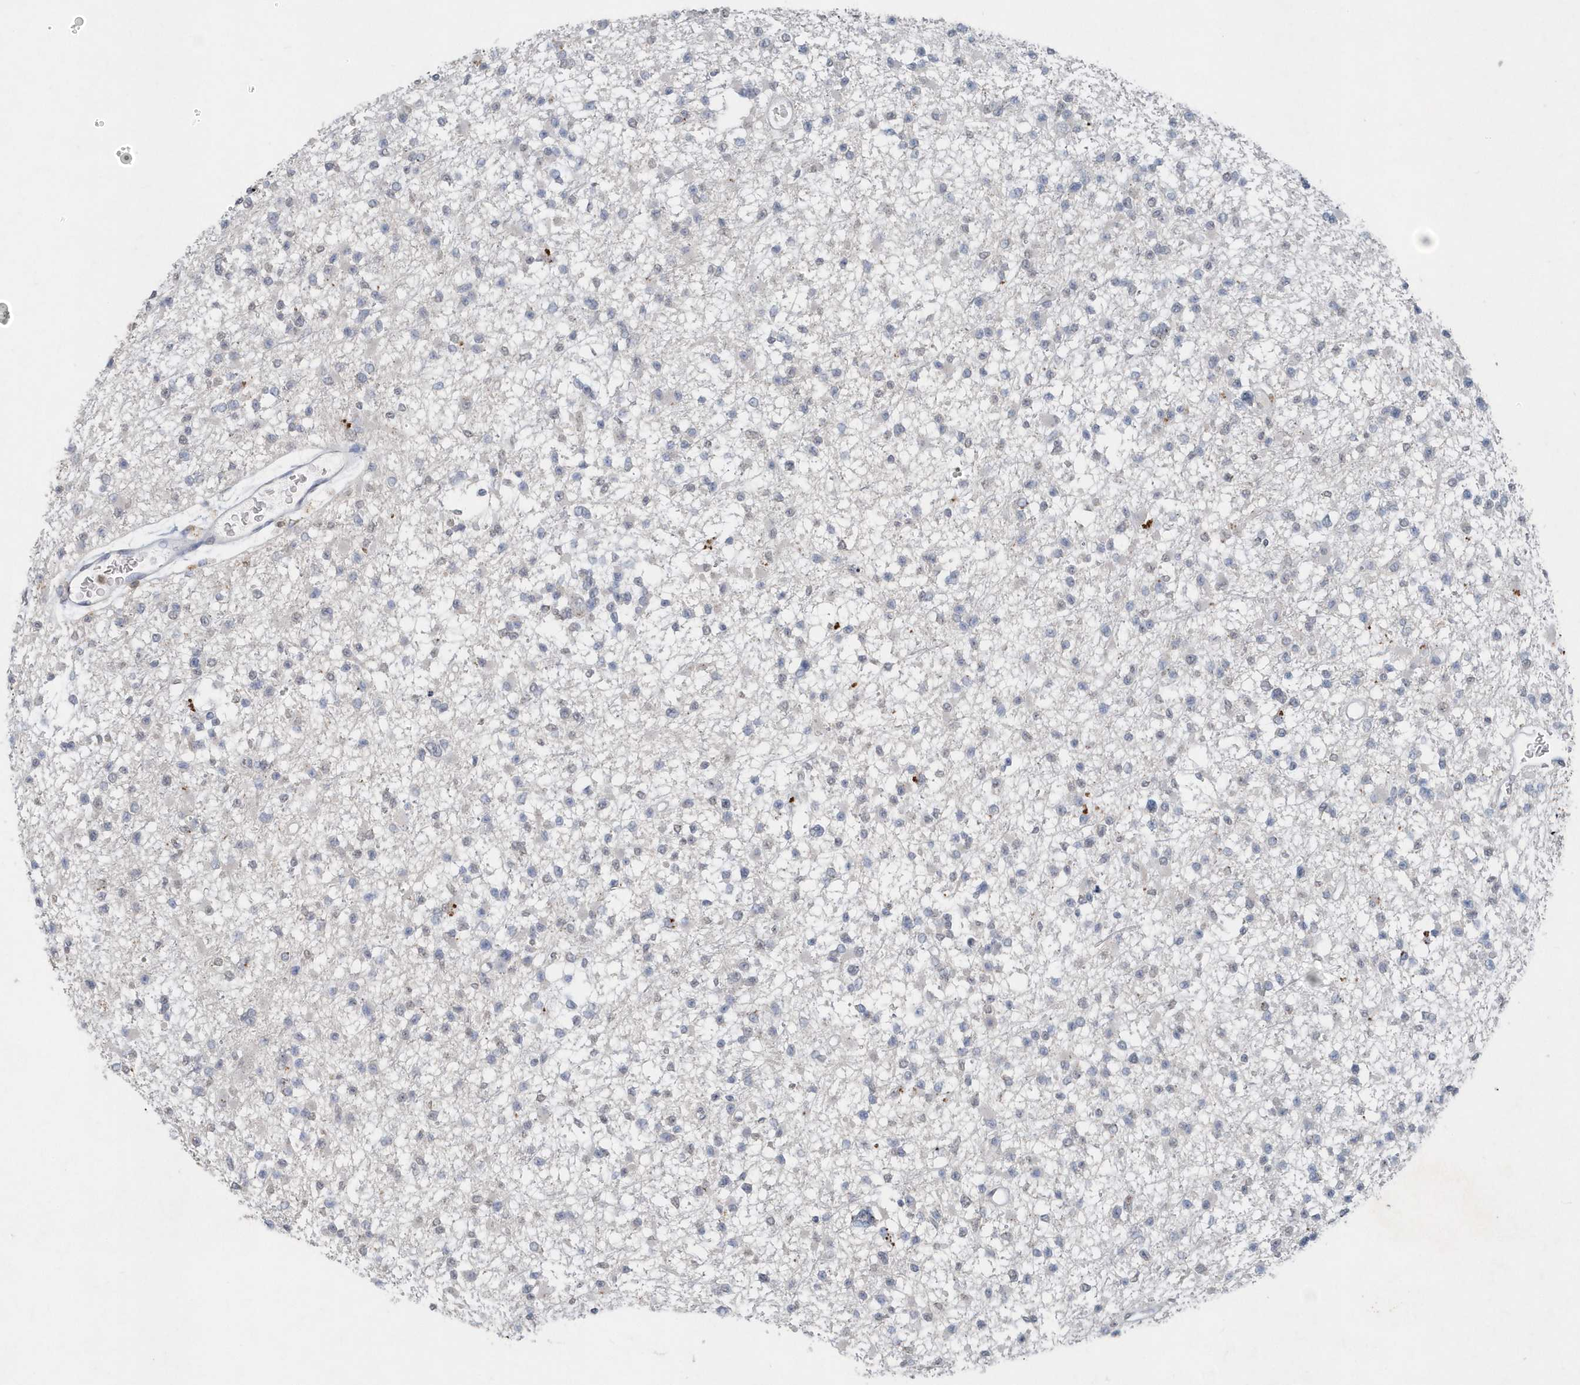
{"staining": {"intensity": "negative", "quantity": "none", "location": "none"}, "tissue": "glioma", "cell_type": "Tumor cells", "image_type": "cancer", "snomed": [{"axis": "morphology", "description": "Glioma, malignant, Low grade"}, {"axis": "topography", "description": "Brain"}], "caption": "High power microscopy histopathology image of an immunohistochemistry histopathology image of glioma, revealing no significant expression in tumor cells. (DAB immunohistochemistry (IHC) with hematoxylin counter stain).", "gene": "PDCD1", "patient": {"sex": "female", "age": 22}}